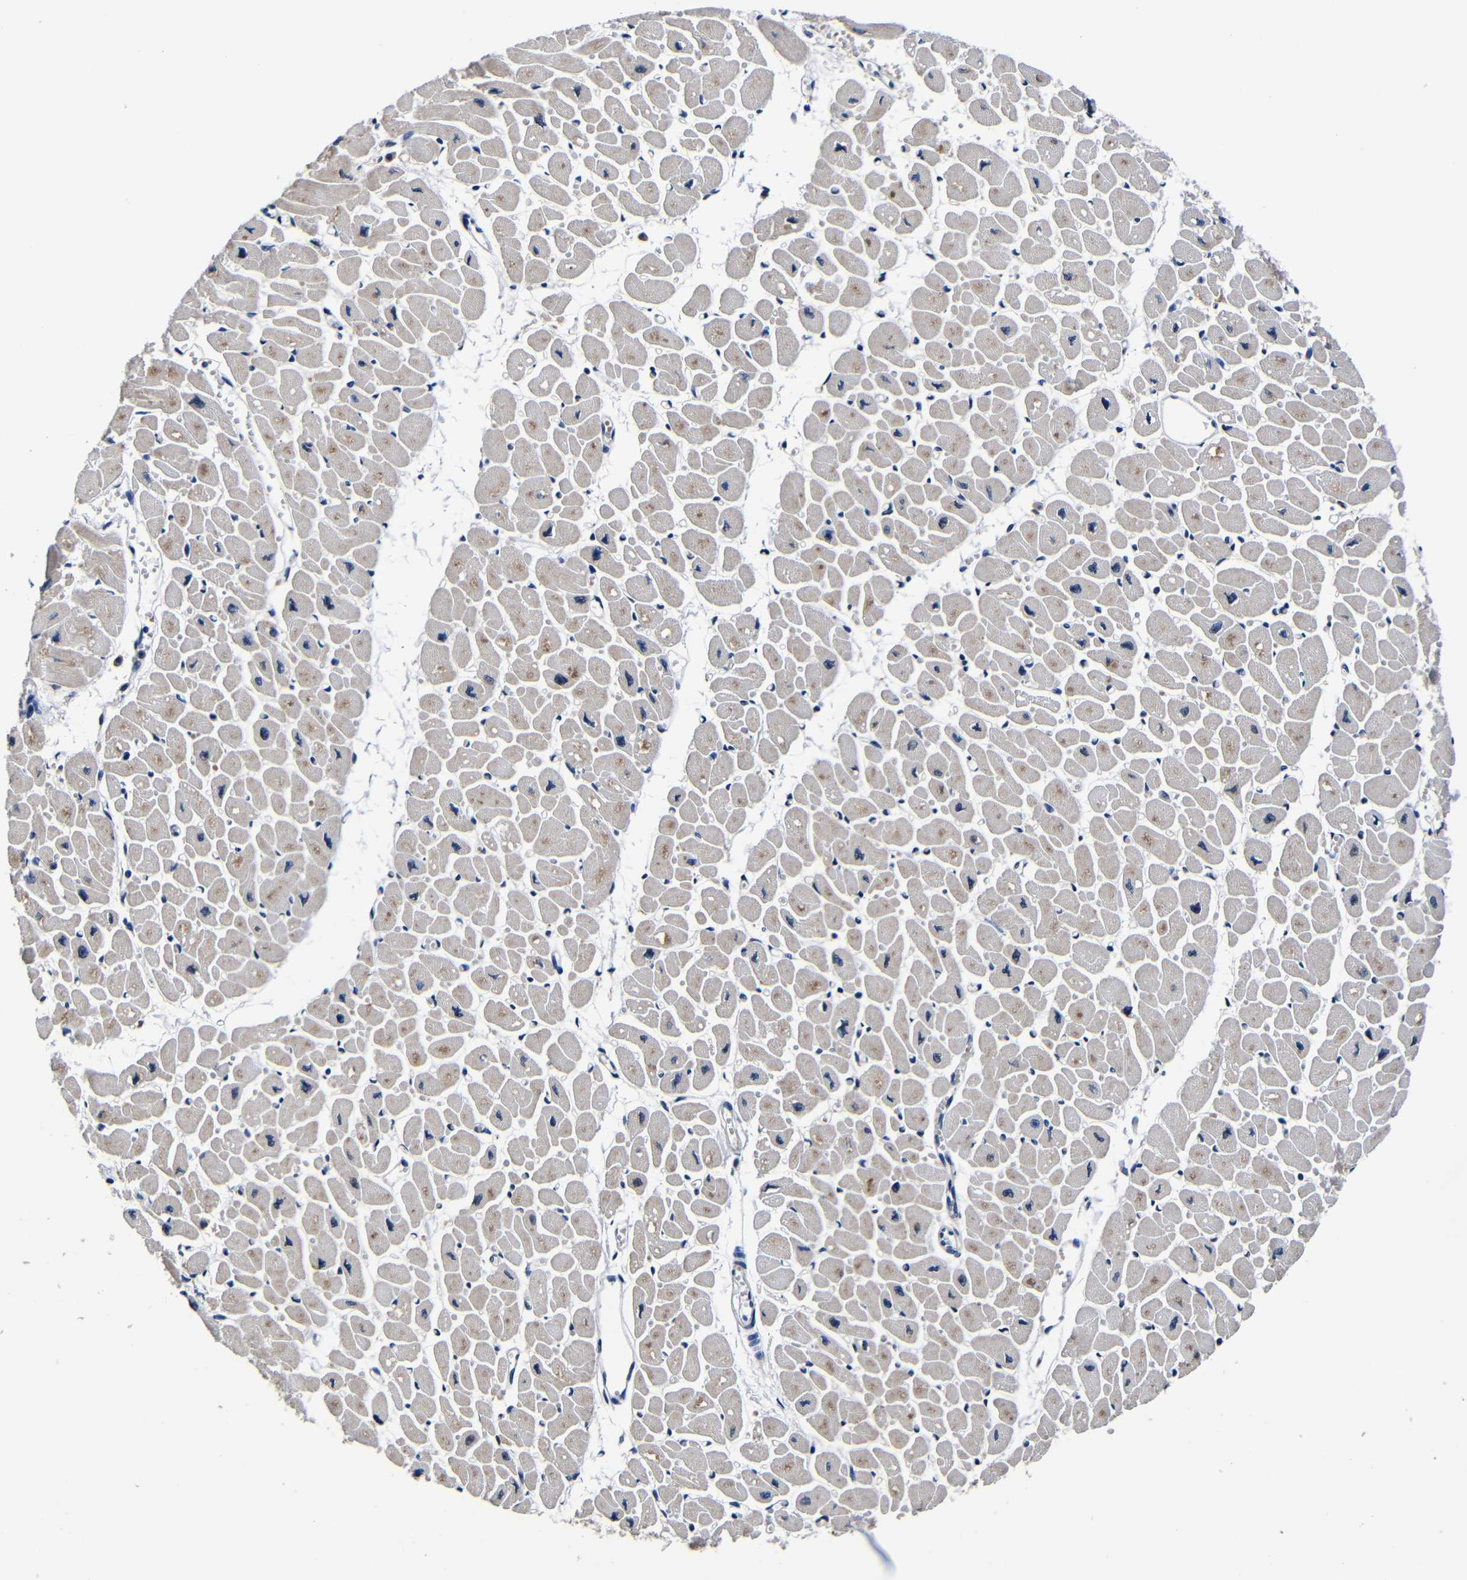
{"staining": {"intensity": "moderate", "quantity": "<25%", "location": "cytoplasmic/membranous"}, "tissue": "heart muscle", "cell_type": "Cardiomyocytes", "image_type": "normal", "snomed": [{"axis": "morphology", "description": "Normal tissue, NOS"}, {"axis": "topography", "description": "Heart"}], "caption": "Protein positivity by immunohistochemistry reveals moderate cytoplasmic/membranous positivity in about <25% of cardiomyocytes in benign heart muscle.", "gene": "DEPP1", "patient": {"sex": "female", "age": 54}}